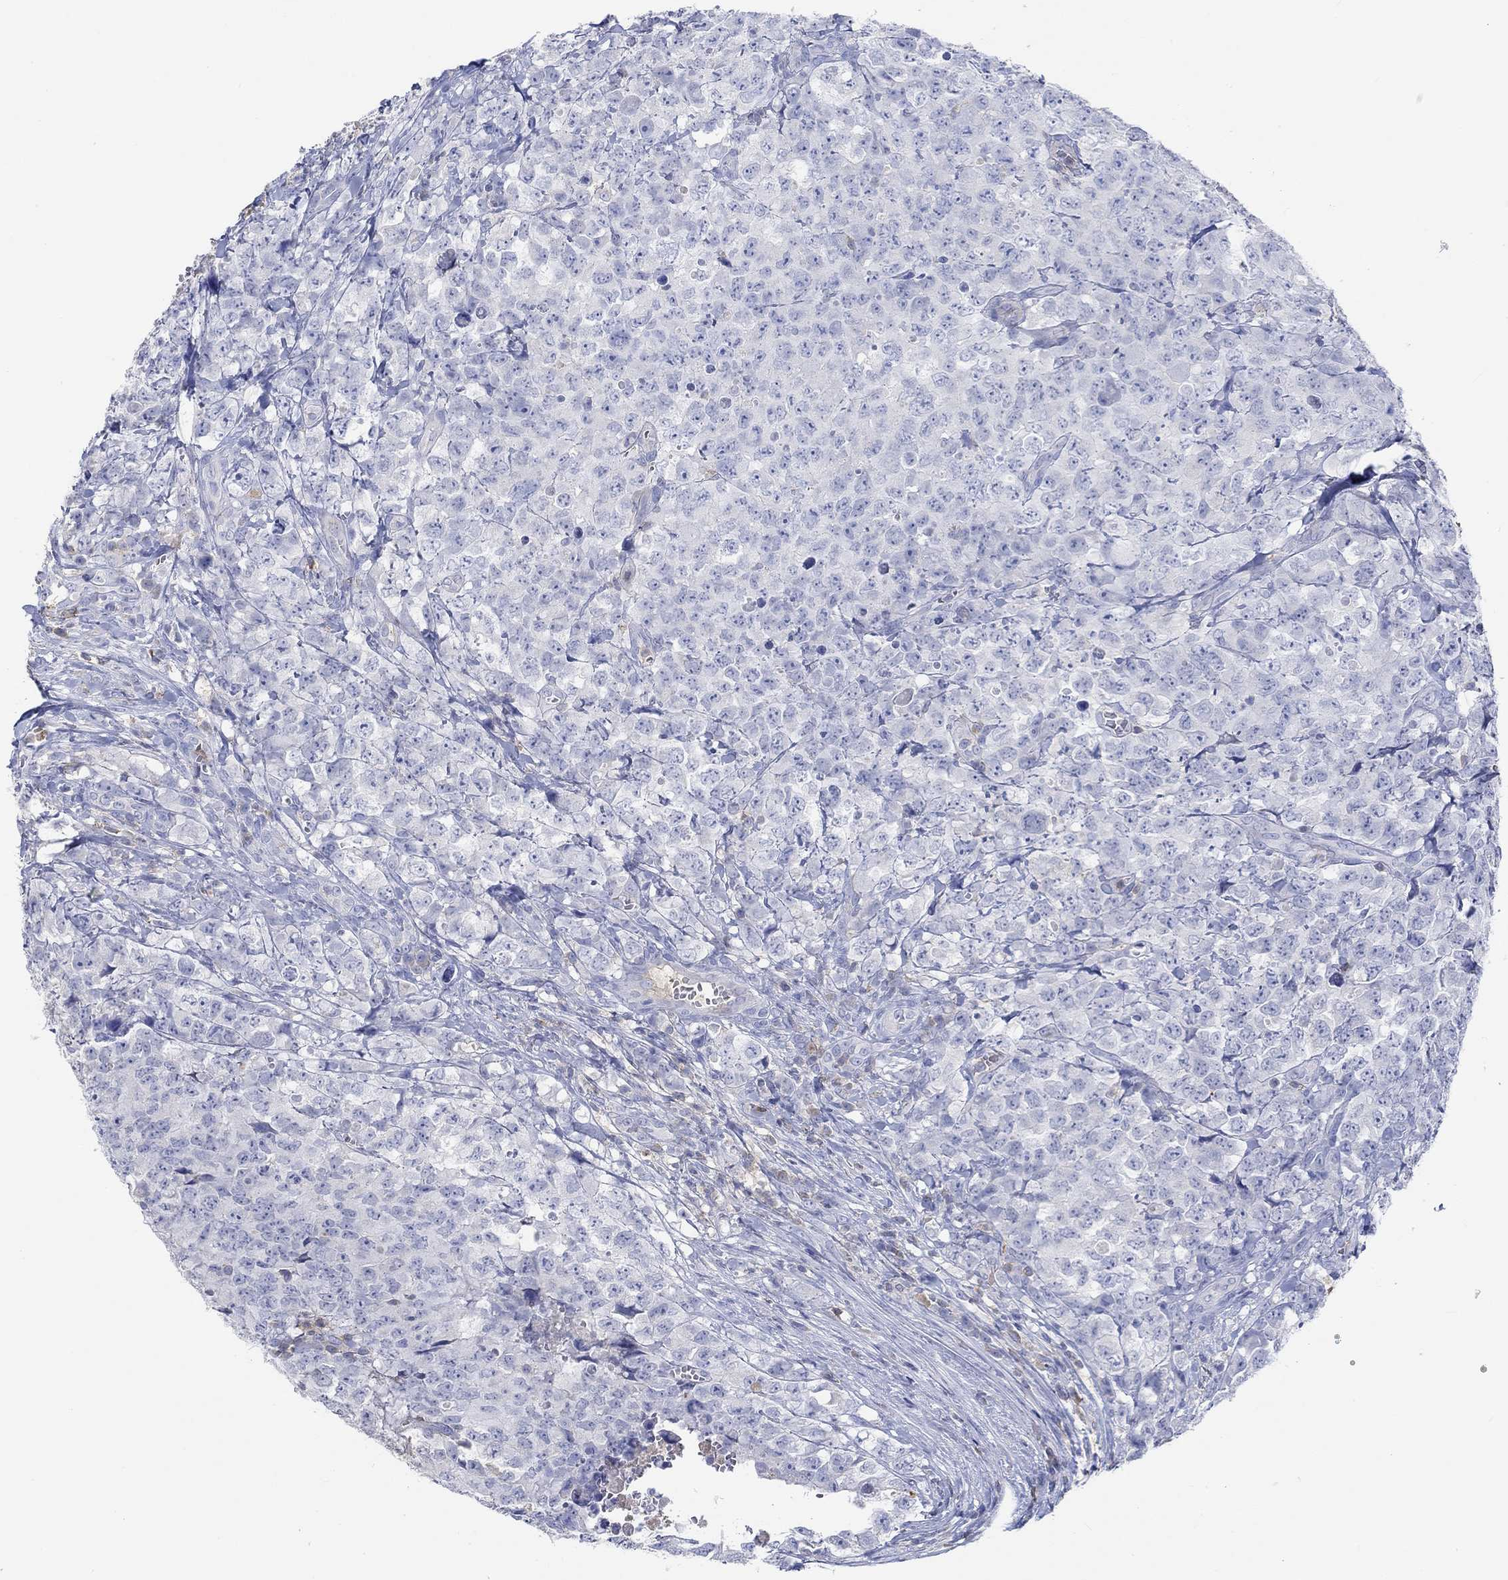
{"staining": {"intensity": "negative", "quantity": "none", "location": "none"}, "tissue": "testis cancer", "cell_type": "Tumor cells", "image_type": "cancer", "snomed": [{"axis": "morphology", "description": "Carcinoma, Embryonal, NOS"}, {"axis": "topography", "description": "Testis"}], "caption": "A high-resolution image shows immunohistochemistry staining of embryonal carcinoma (testis), which exhibits no significant positivity in tumor cells.", "gene": "GCM1", "patient": {"sex": "male", "age": 23}}